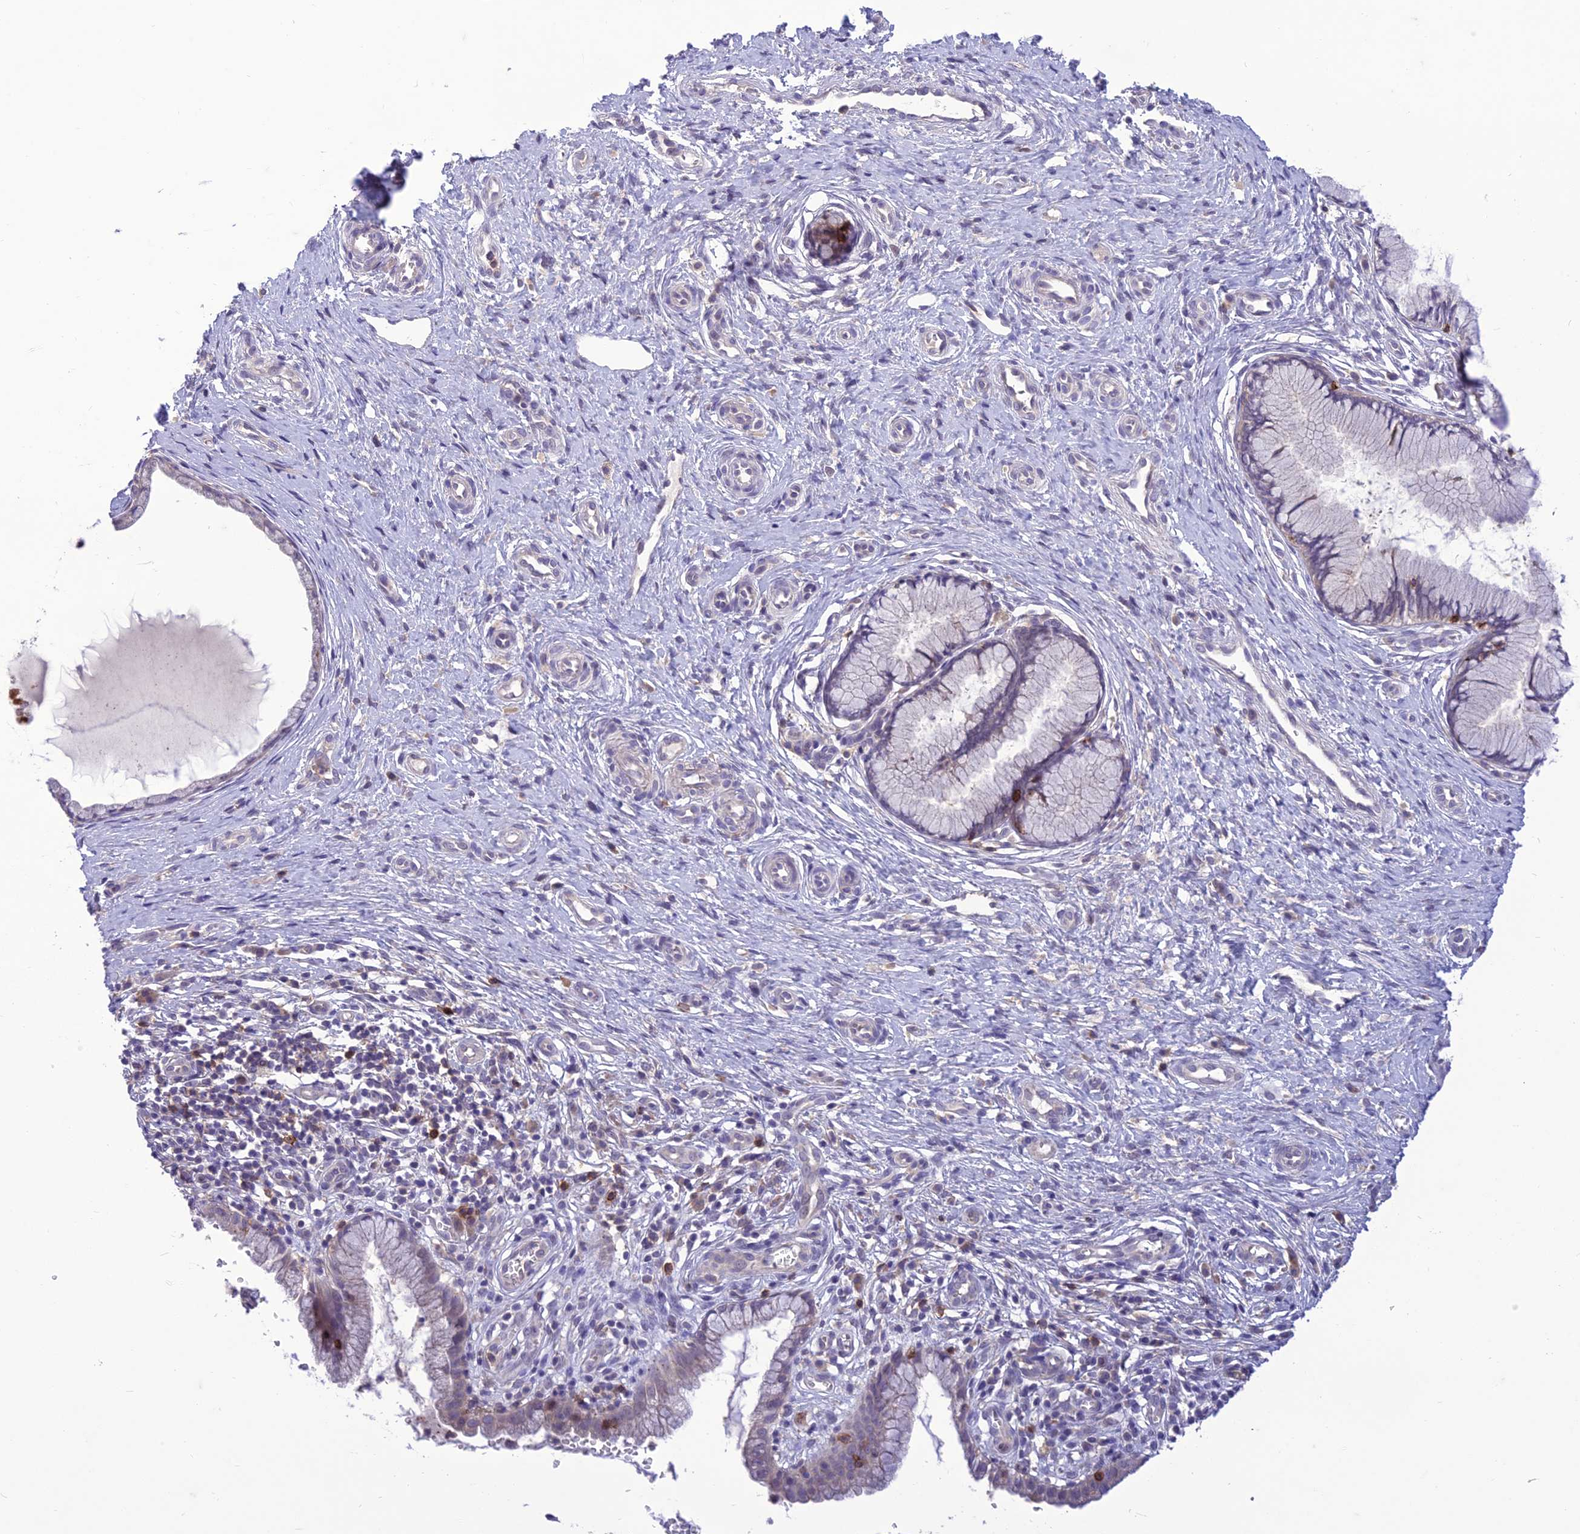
{"staining": {"intensity": "negative", "quantity": "none", "location": "none"}, "tissue": "cervix", "cell_type": "Glandular cells", "image_type": "normal", "snomed": [{"axis": "morphology", "description": "Normal tissue, NOS"}, {"axis": "topography", "description": "Cervix"}], "caption": "IHC micrograph of unremarkable cervix stained for a protein (brown), which reveals no staining in glandular cells.", "gene": "ITGAE", "patient": {"sex": "female", "age": 36}}